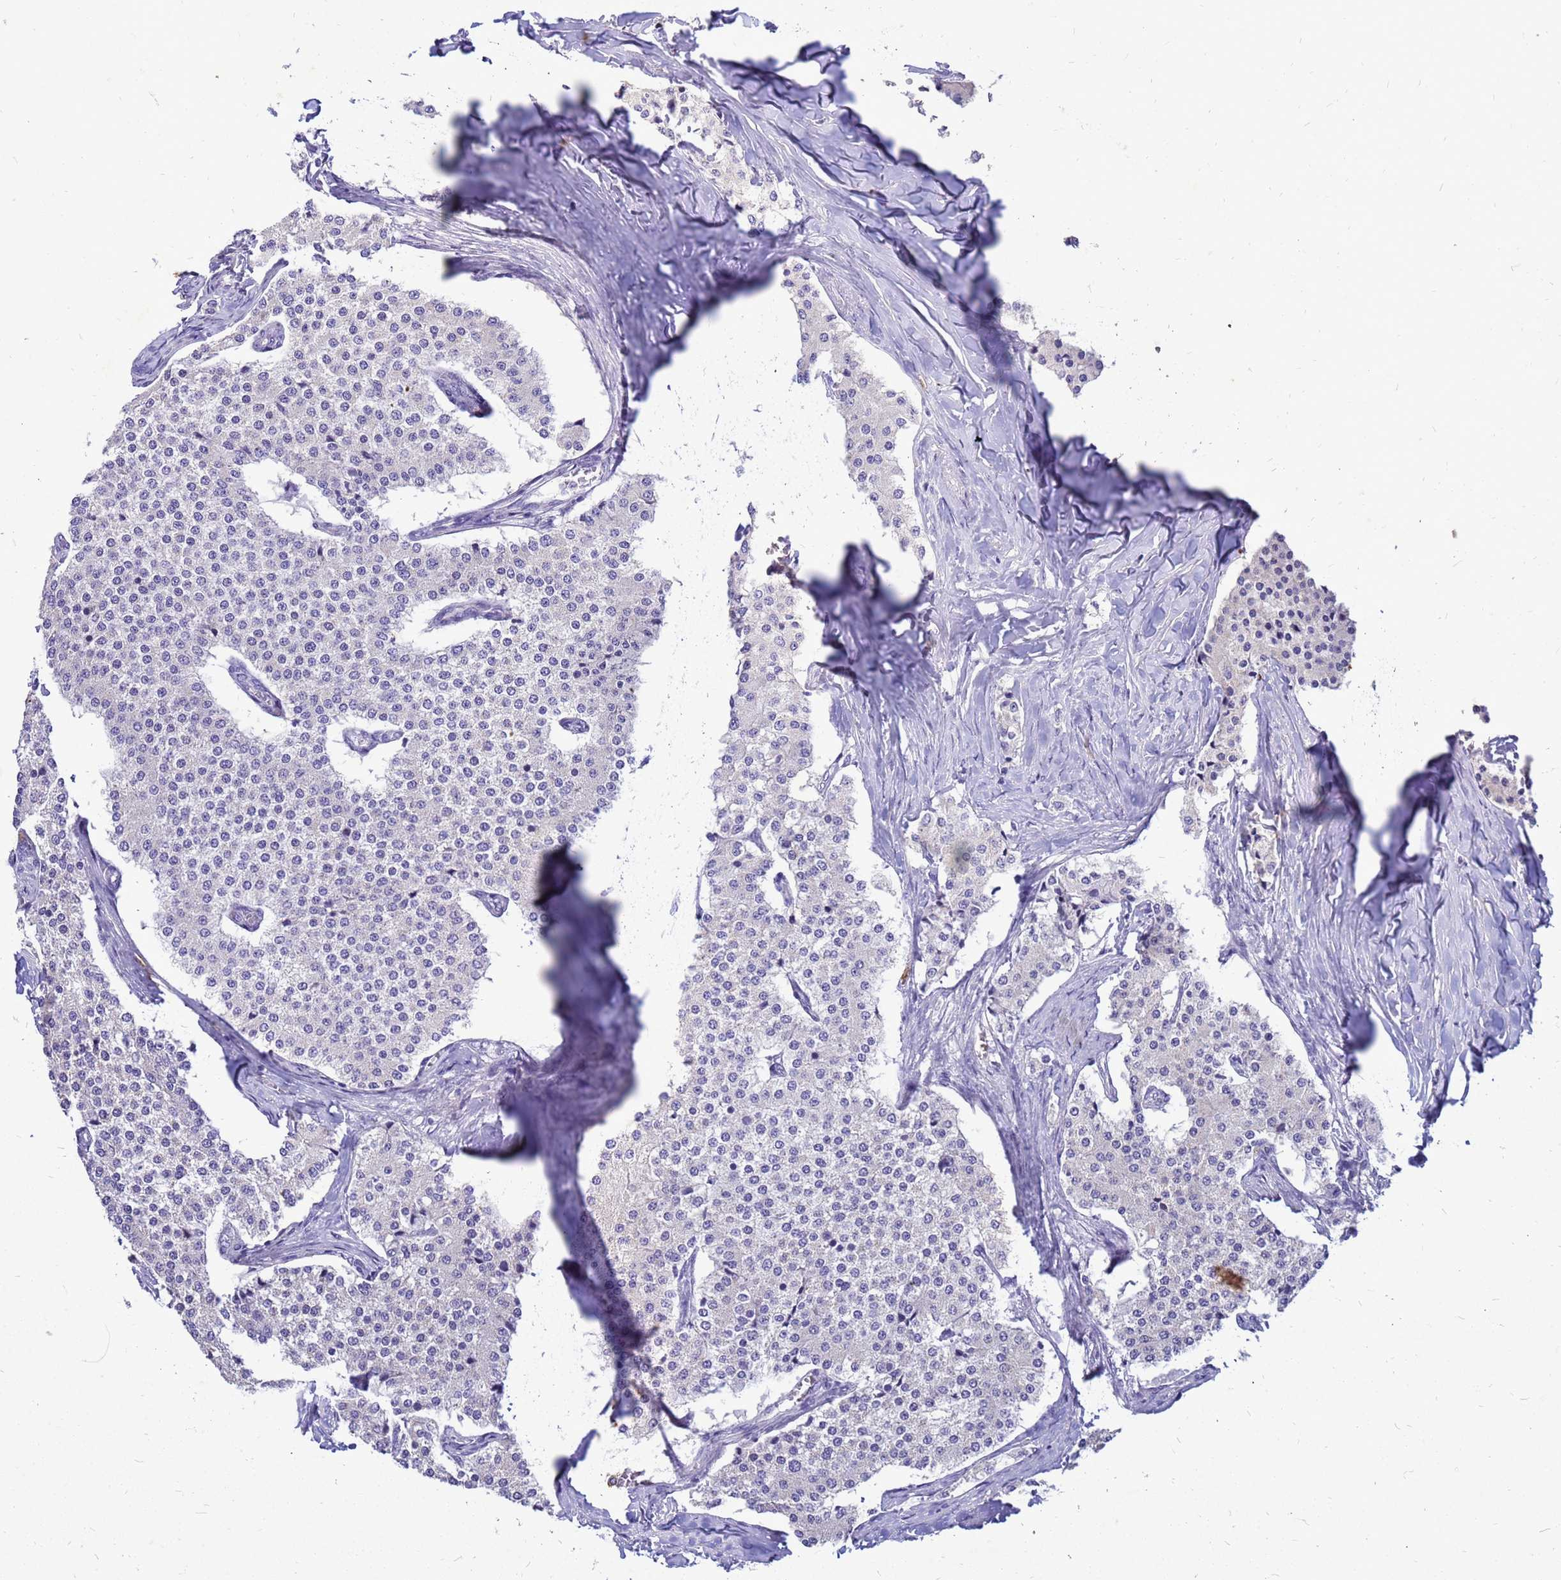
{"staining": {"intensity": "negative", "quantity": "none", "location": "none"}, "tissue": "carcinoid", "cell_type": "Tumor cells", "image_type": "cancer", "snomed": [{"axis": "morphology", "description": "Carcinoid, malignant, NOS"}, {"axis": "topography", "description": "Colon"}], "caption": "Malignant carcinoid stained for a protein using immunohistochemistry (IHC) exhibits no positivity tumor cells.", "gene": "AKR1C1", "patient": {"sex": "female", "age": 52}}